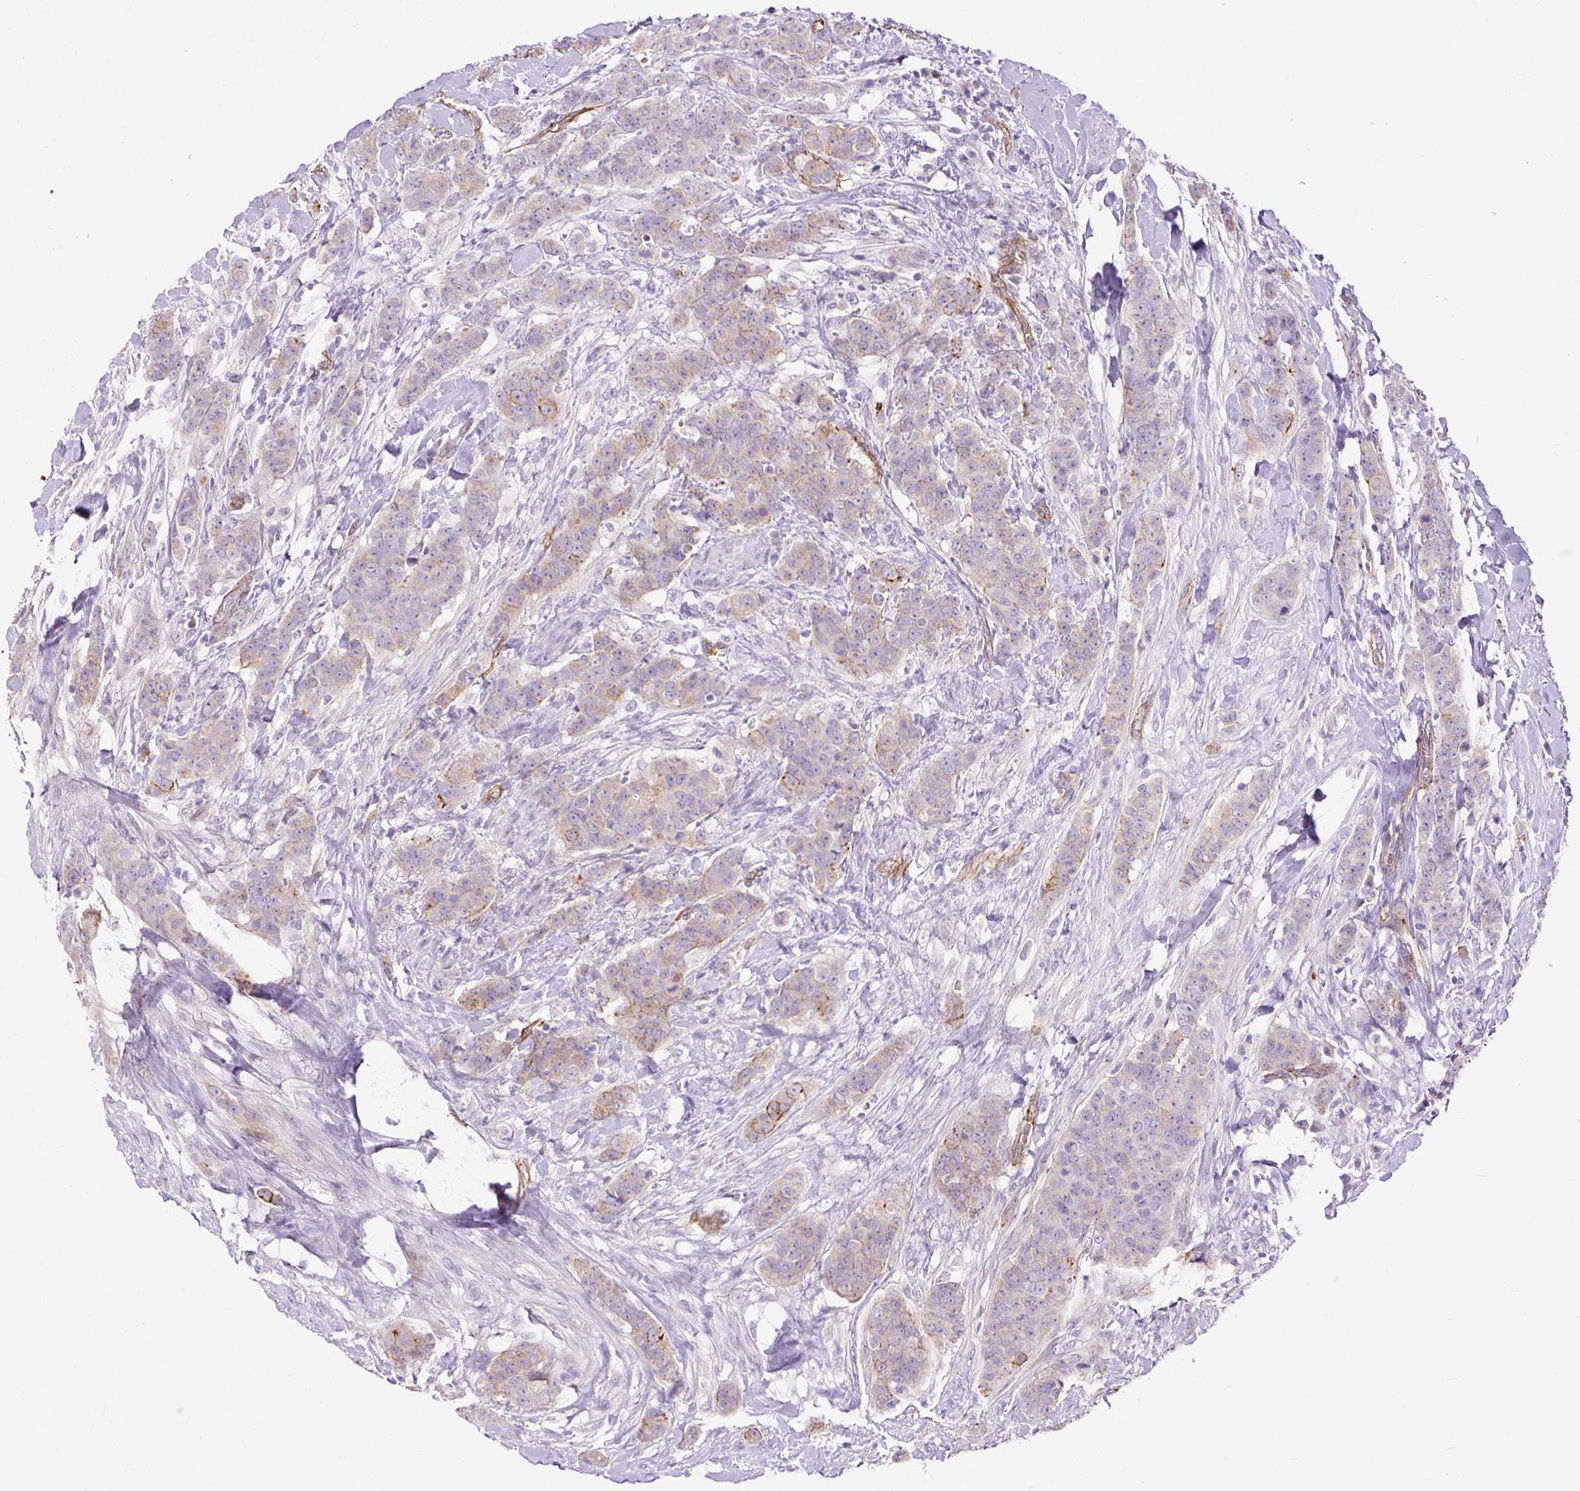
{"staining": {"intensity": "moderate", "quantity": "<25%", "location": "cytoplasmic/membranous"}, "tissue": "breast cancer", "cell_type": "Tumor cells", "image_type": "cancer", "snomed": [{"axis": "morphology", "description": "Duct carcinoma"}, {"axis": "topography", "description": "Breast"}], "caption": "Immunohistochemistry (IHC) of breast cancer (intraductal carcinoma) shows low levels of moderate cytoplasmic/membranous staining in approximately <25% of tumor cells.", "gene": "MAGEB16", "patient": {"sex": "female", "age": 40}}